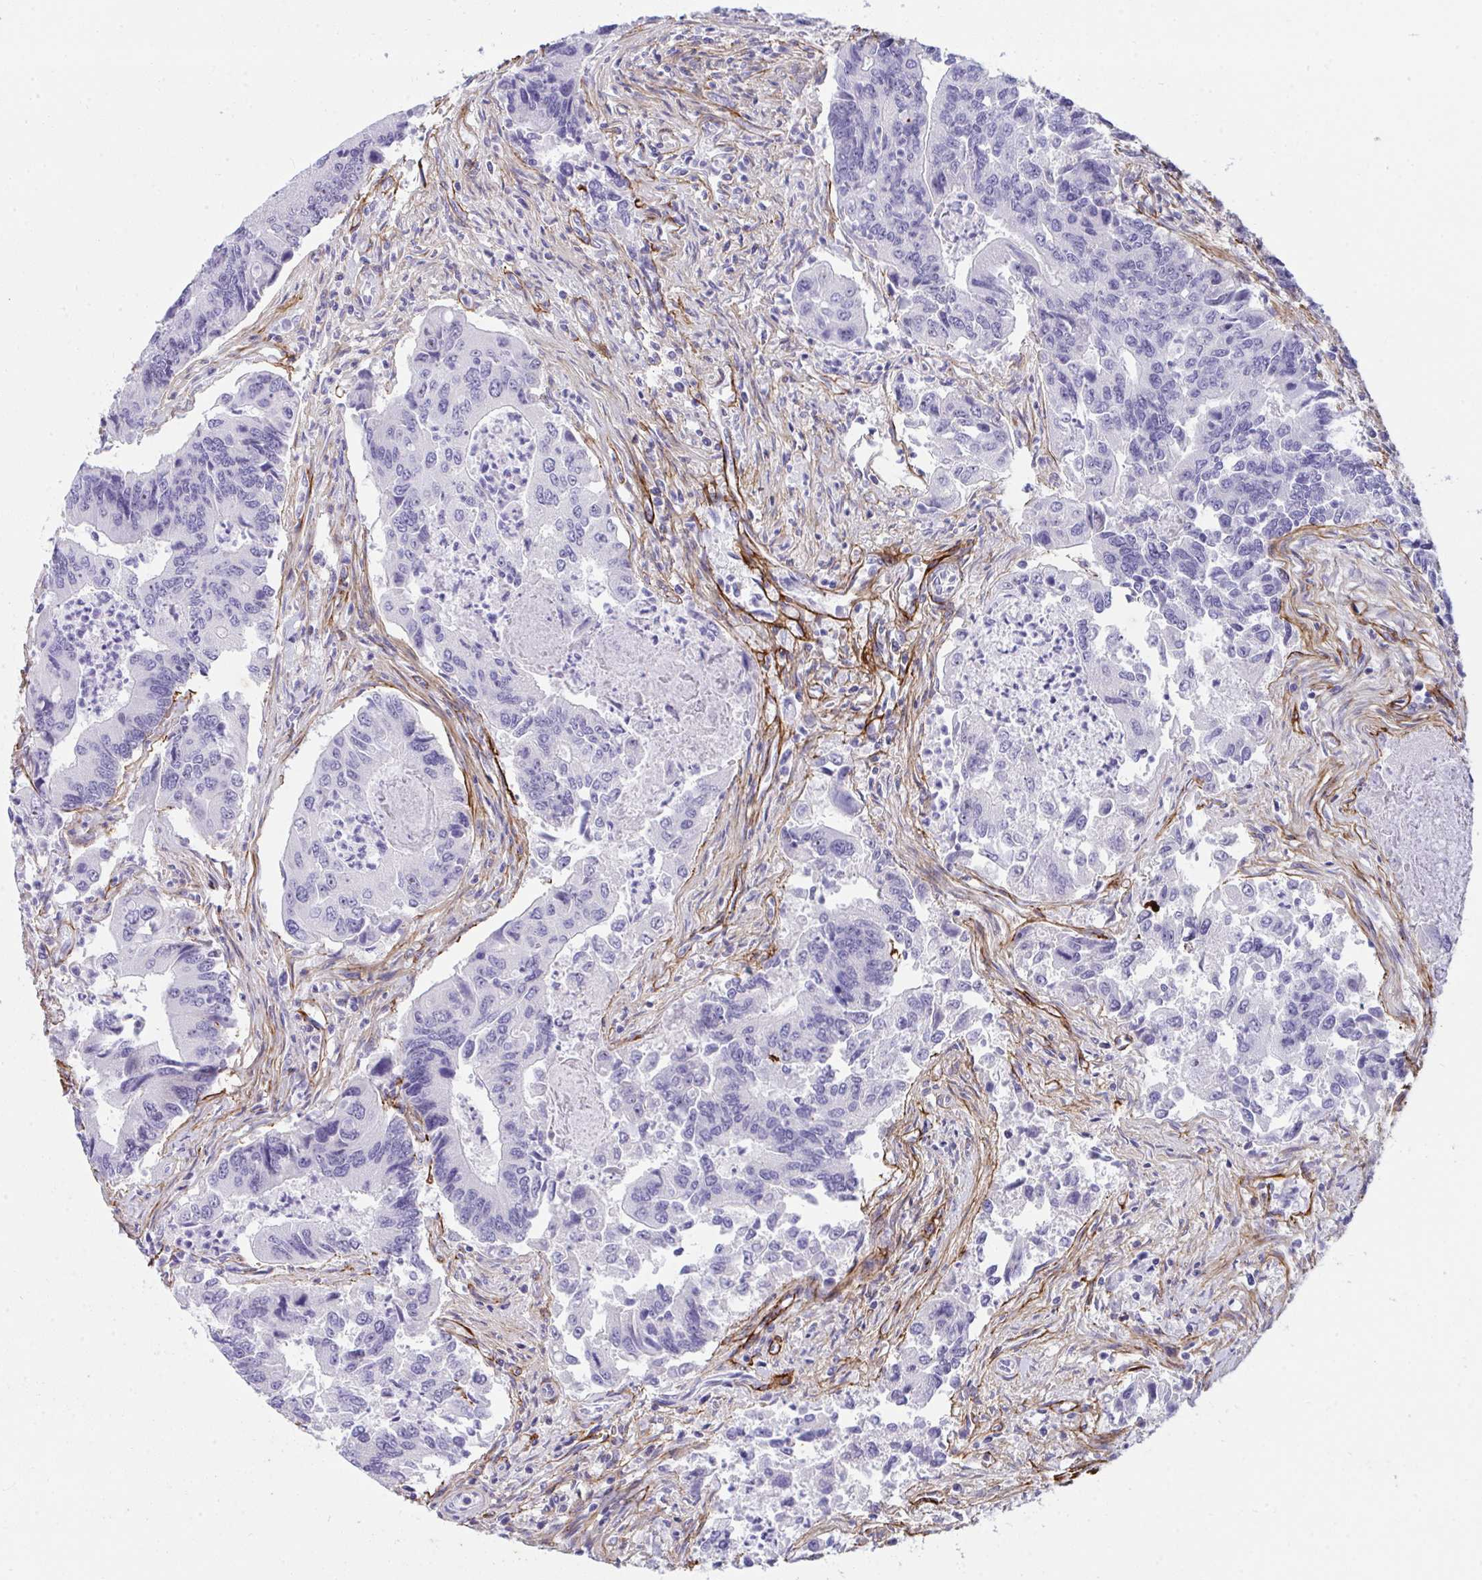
{"staining": {"intensity": "negative", "quantity": "none", "location": "none"}, "tissue": "colorectal cancer", "cell_type": "Tumor cells", "image_type": "cancer", "snomed": [{"axis": "morphology", "description": "Adenocarcinoma, NOS"}, {"axis": "topography", "description": "Colon"}], "caption": "Colorectal adenocarcinoma was stained to show a protein in brown. There is no significant staining in tumor cells. (DAB IHC with hematoxylin counter stain).", "gene": "LHFPL6", "patient": {"sex": "female", "age": 67}}